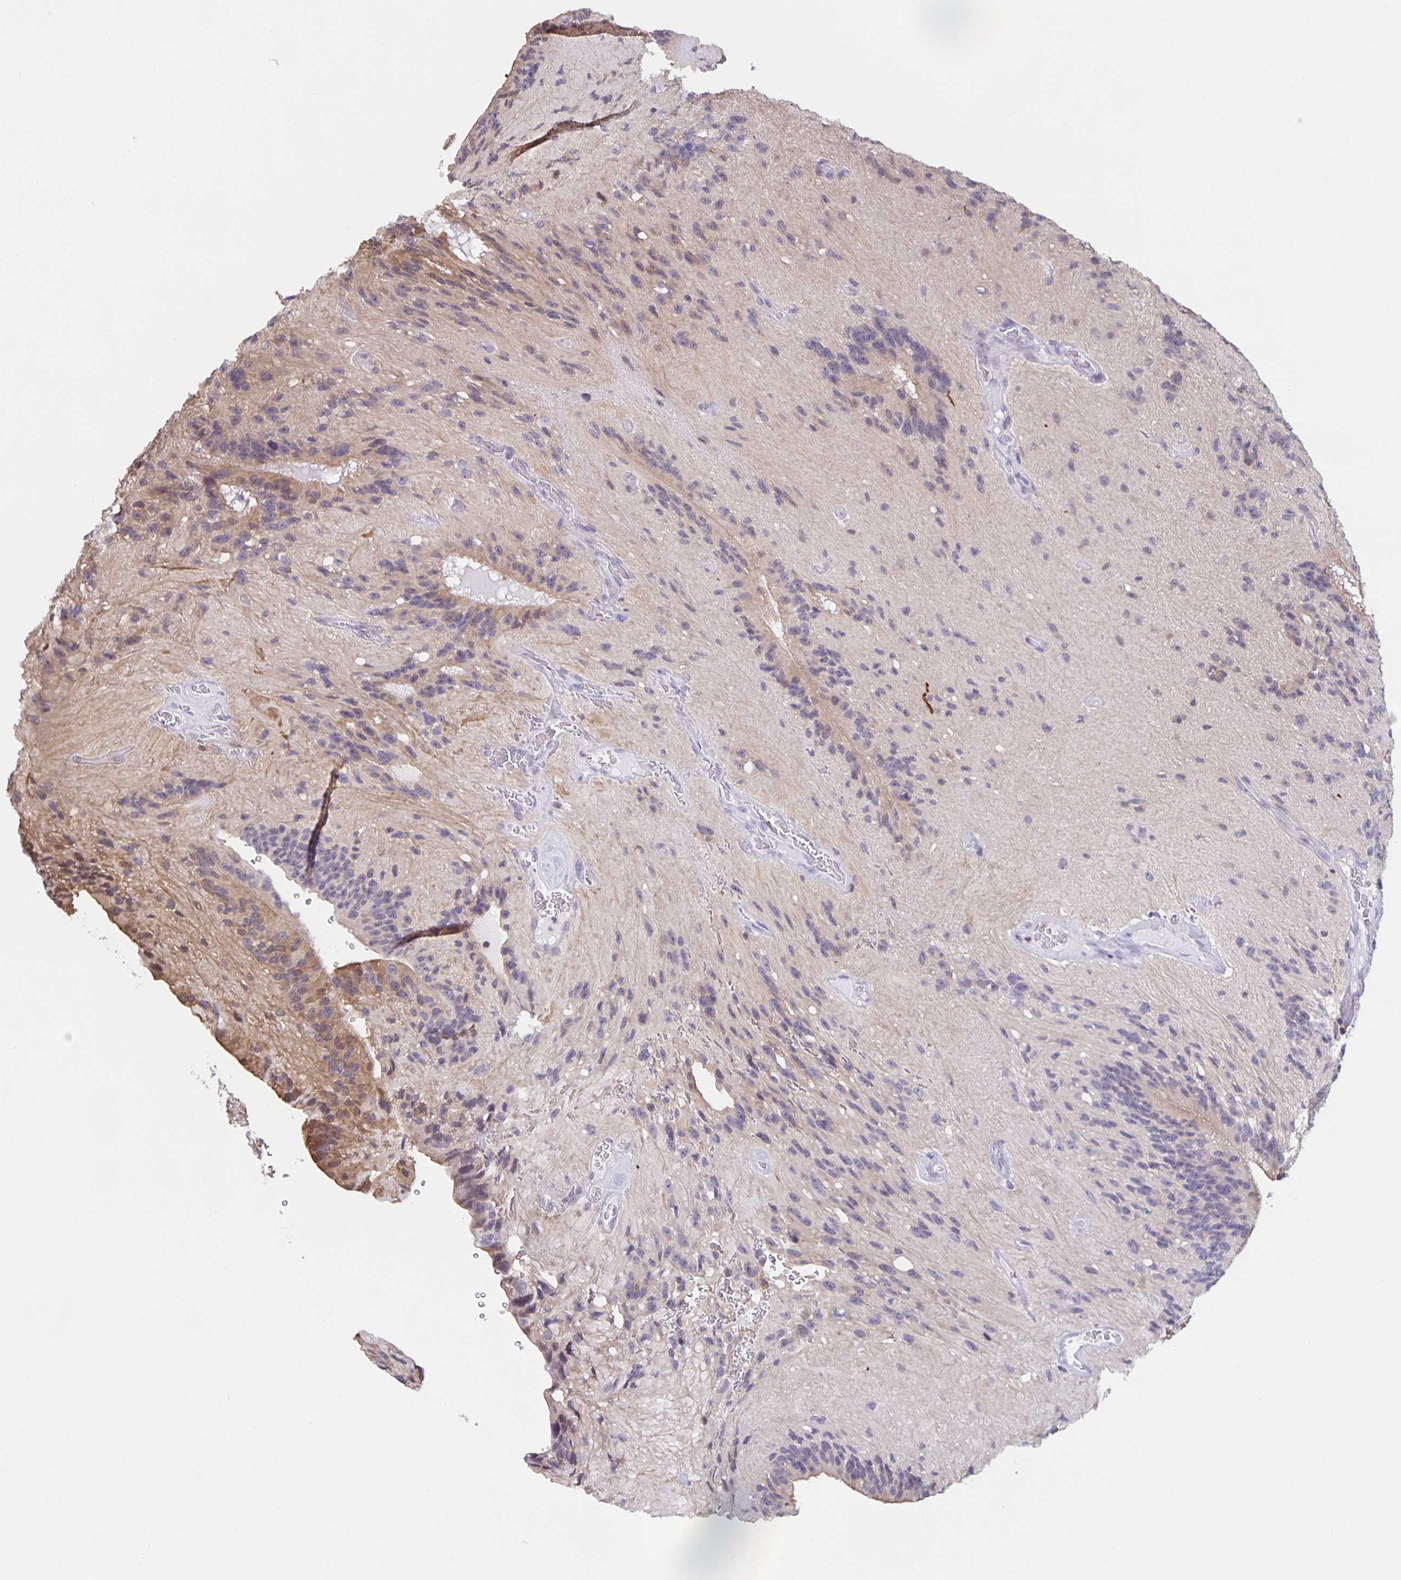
{"staining": {"intensity": "negative", "quantity": "none", "location": "none"}, "tissue": "glioma", "cell_type": "Tumor cells", "image_type": "cancer", "snomed": [{"axis": "morphology", "description": "Glioma, malignant, Low grade"}, {"axis": "topography", "description": "Brain"}], "caption": "High power microscopy image of an IHC photomicrograph of glioma, revealing no significant expression in tumor cells.", "gene": "MARCHF6", "patient": {"sex": "male", "age": 31}}